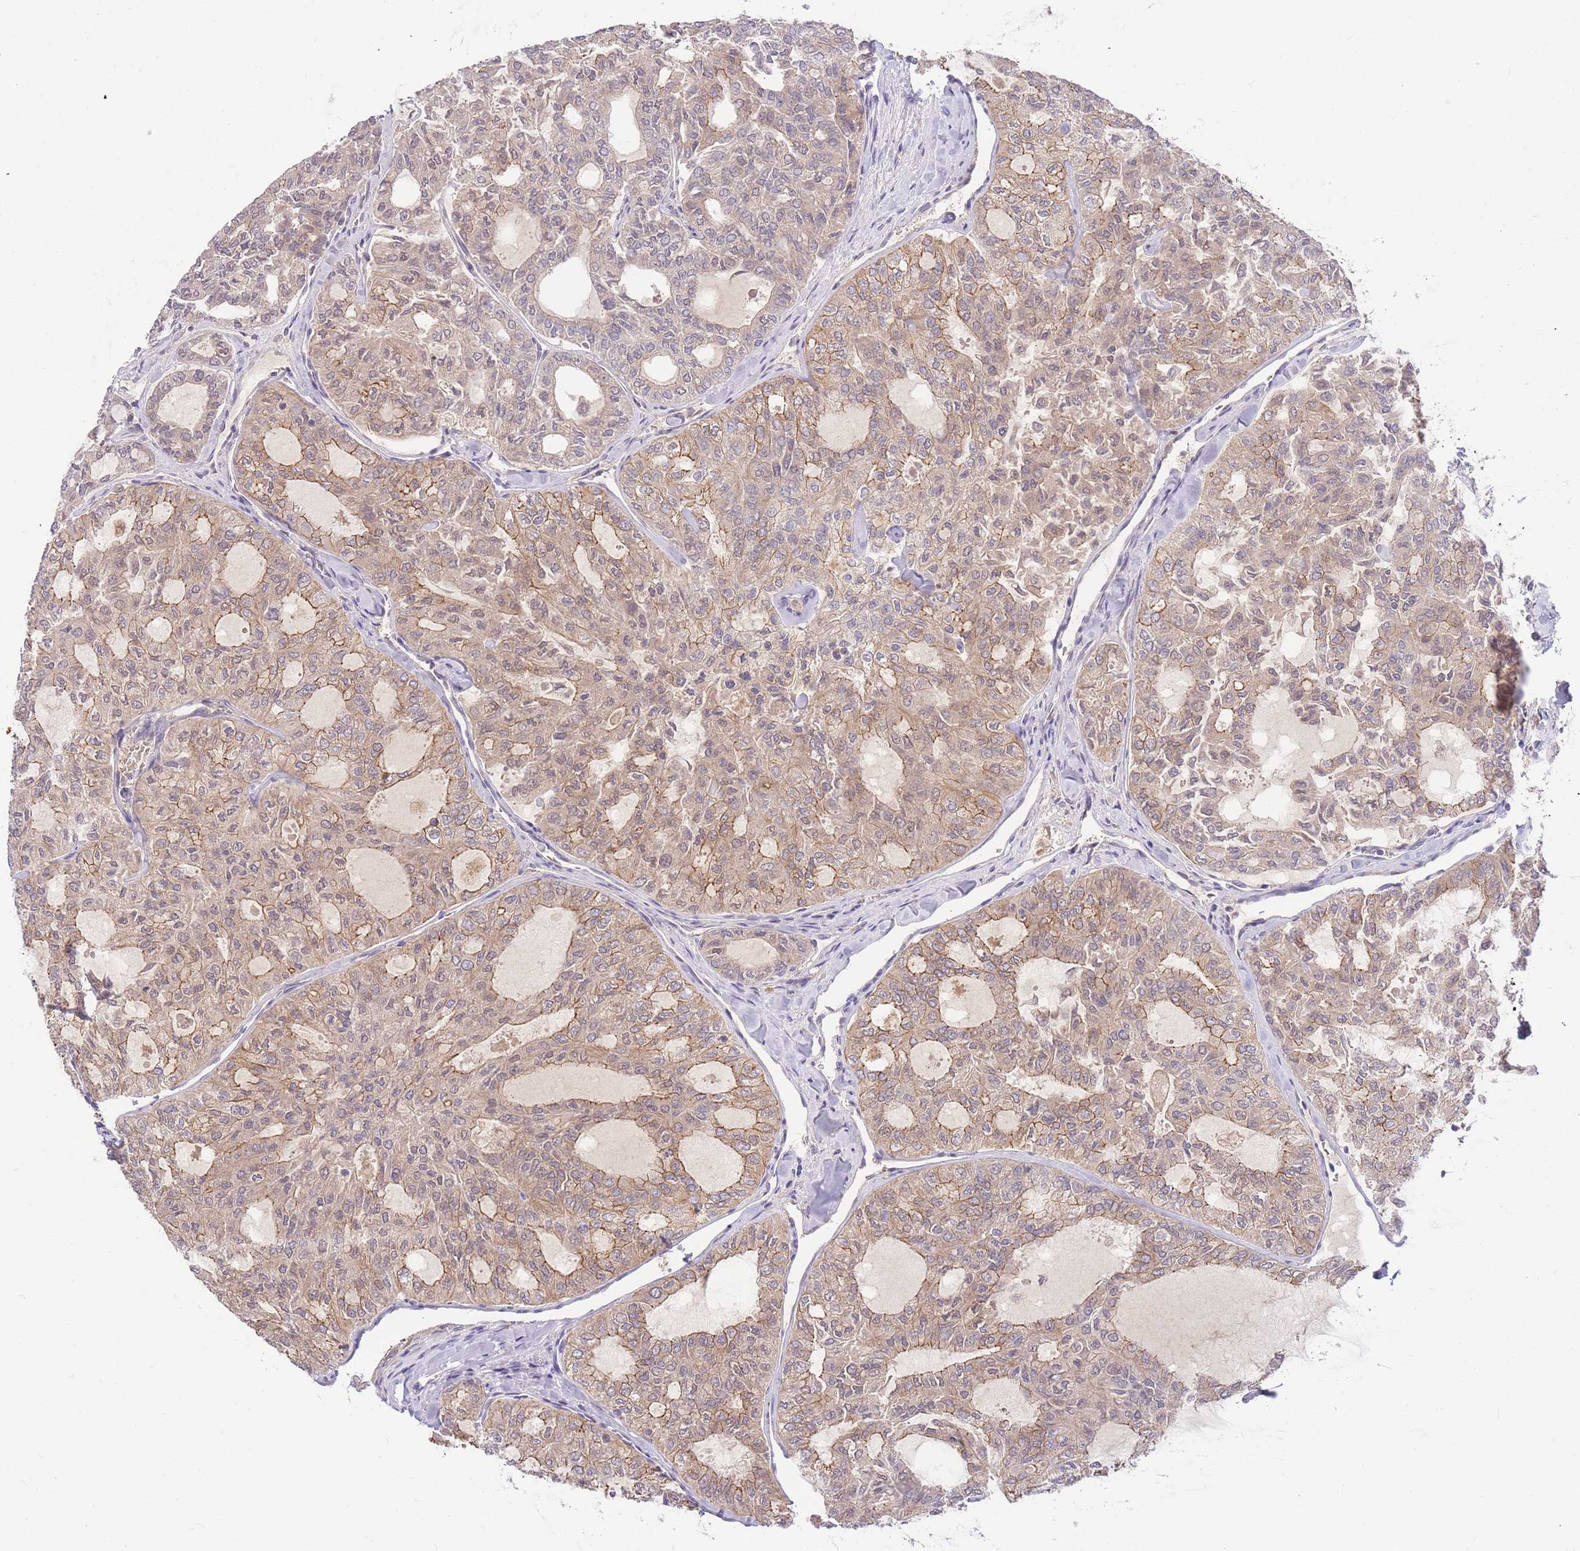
{"staining": {"intensity": "weak", "quantity": ">75%", "location": "cytoplasmic/membranous"}, "tissue": "thyroid cancer", "cell_type": "Tumor cells", "image_type": "cancer", "snomed": [{"axis": "morphology", "description": "Follicular adenoma carcinoma, NOS"}, {"axis": "topography", "description": "Thyroid gland"}], "caption": "About >75% of tumor cells in thyroid cancer reveal weak cytoplasmic/membranous protein positivity as visualized by brown immunohistochemical staining.", "gene": "ZNF577", "patient": {"sex": "male", "age": 75}}